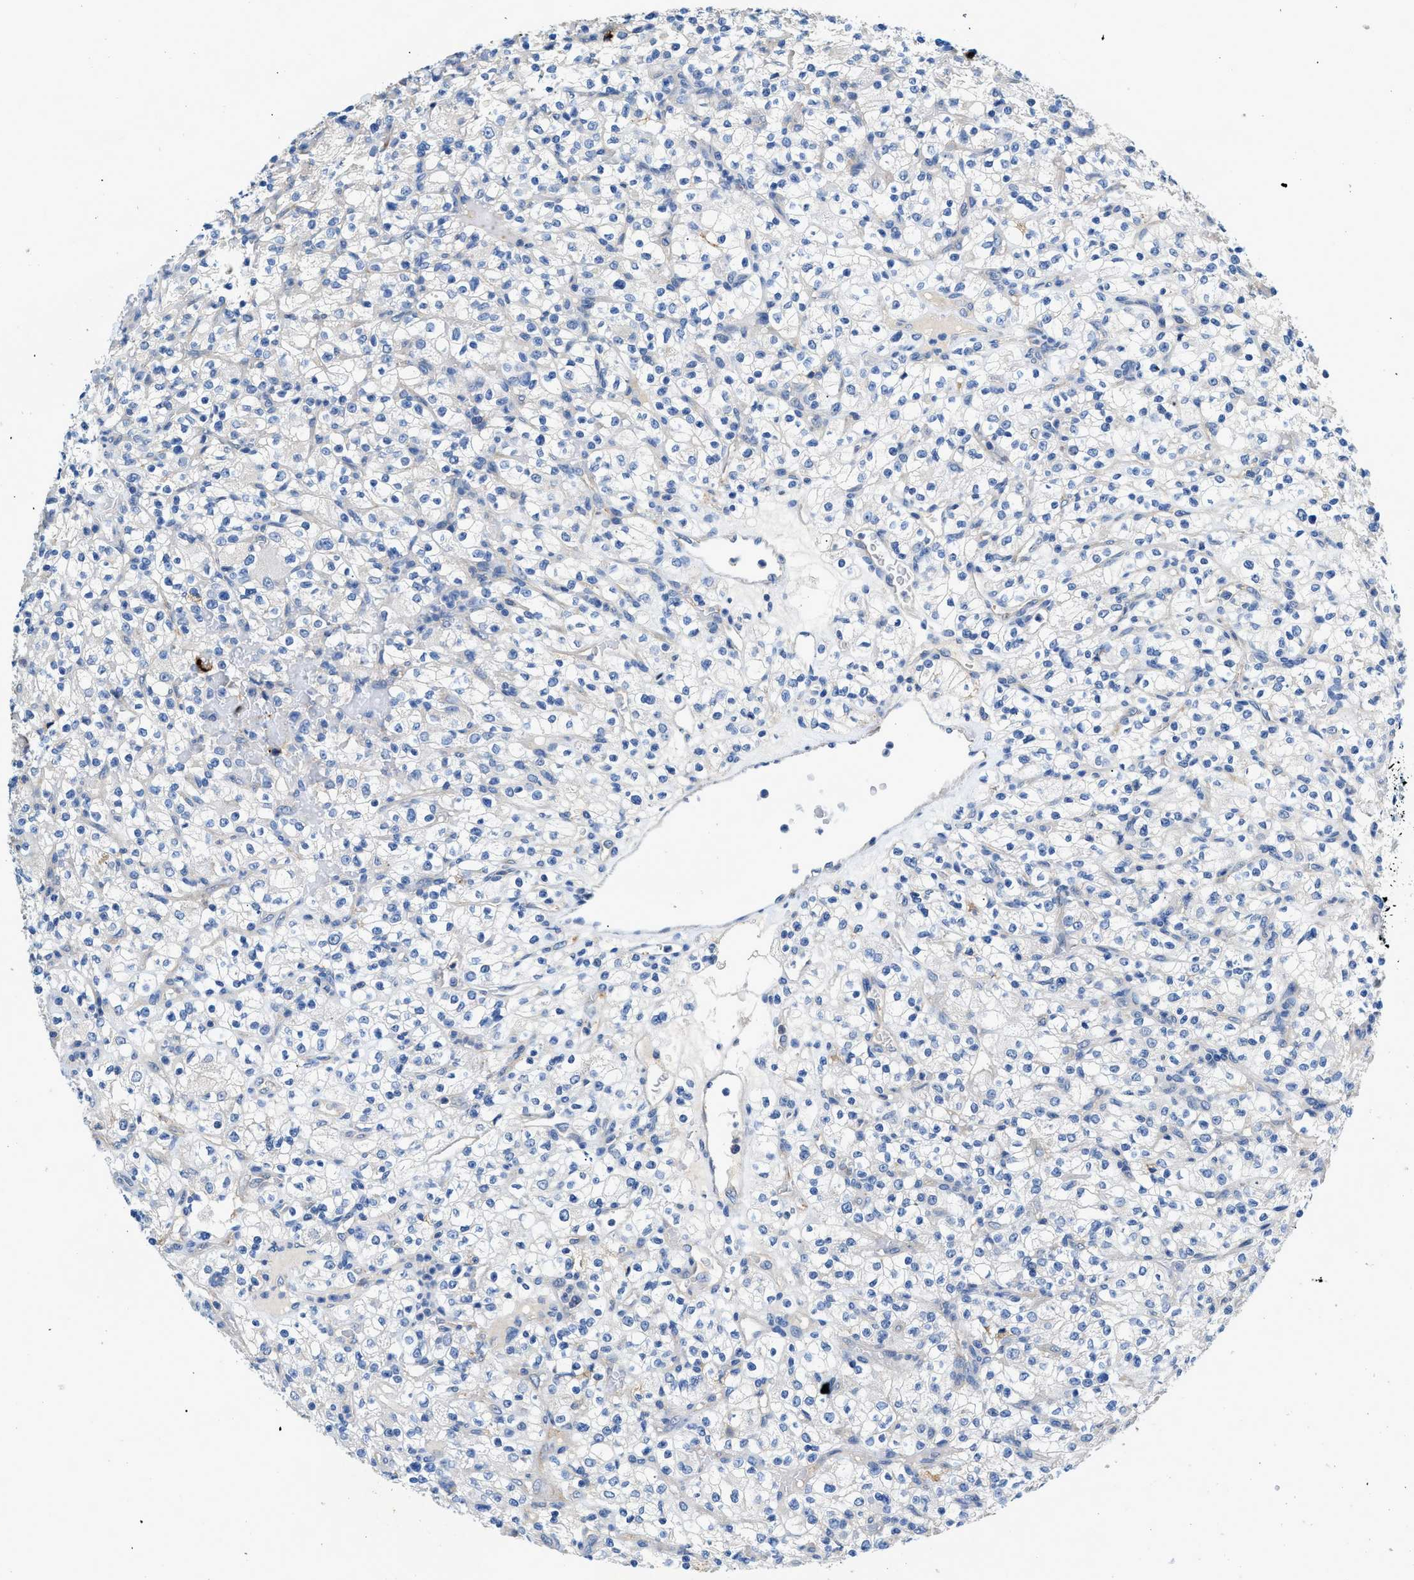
{"staining": {"intensity": "negative", "quantity": "none", "location": "none"}, "tissue": "renal cancer", "cell_type": "Tumor cells", "image_type": "cancer", "snomed": [{"axis": "morphology", "description": "Normal tissue, NOS"}, {"axis": "morphology", "description": "Adenocarcinoma, NOS"}, {"axis": "topography", "description": "Kidney"}], "caption": "Tumor cells are negative for protein expression in human renal cancer (adenocarcinoma).", "gene": "SLC10A6", "patient": {"sex": "female", "age": 72}}